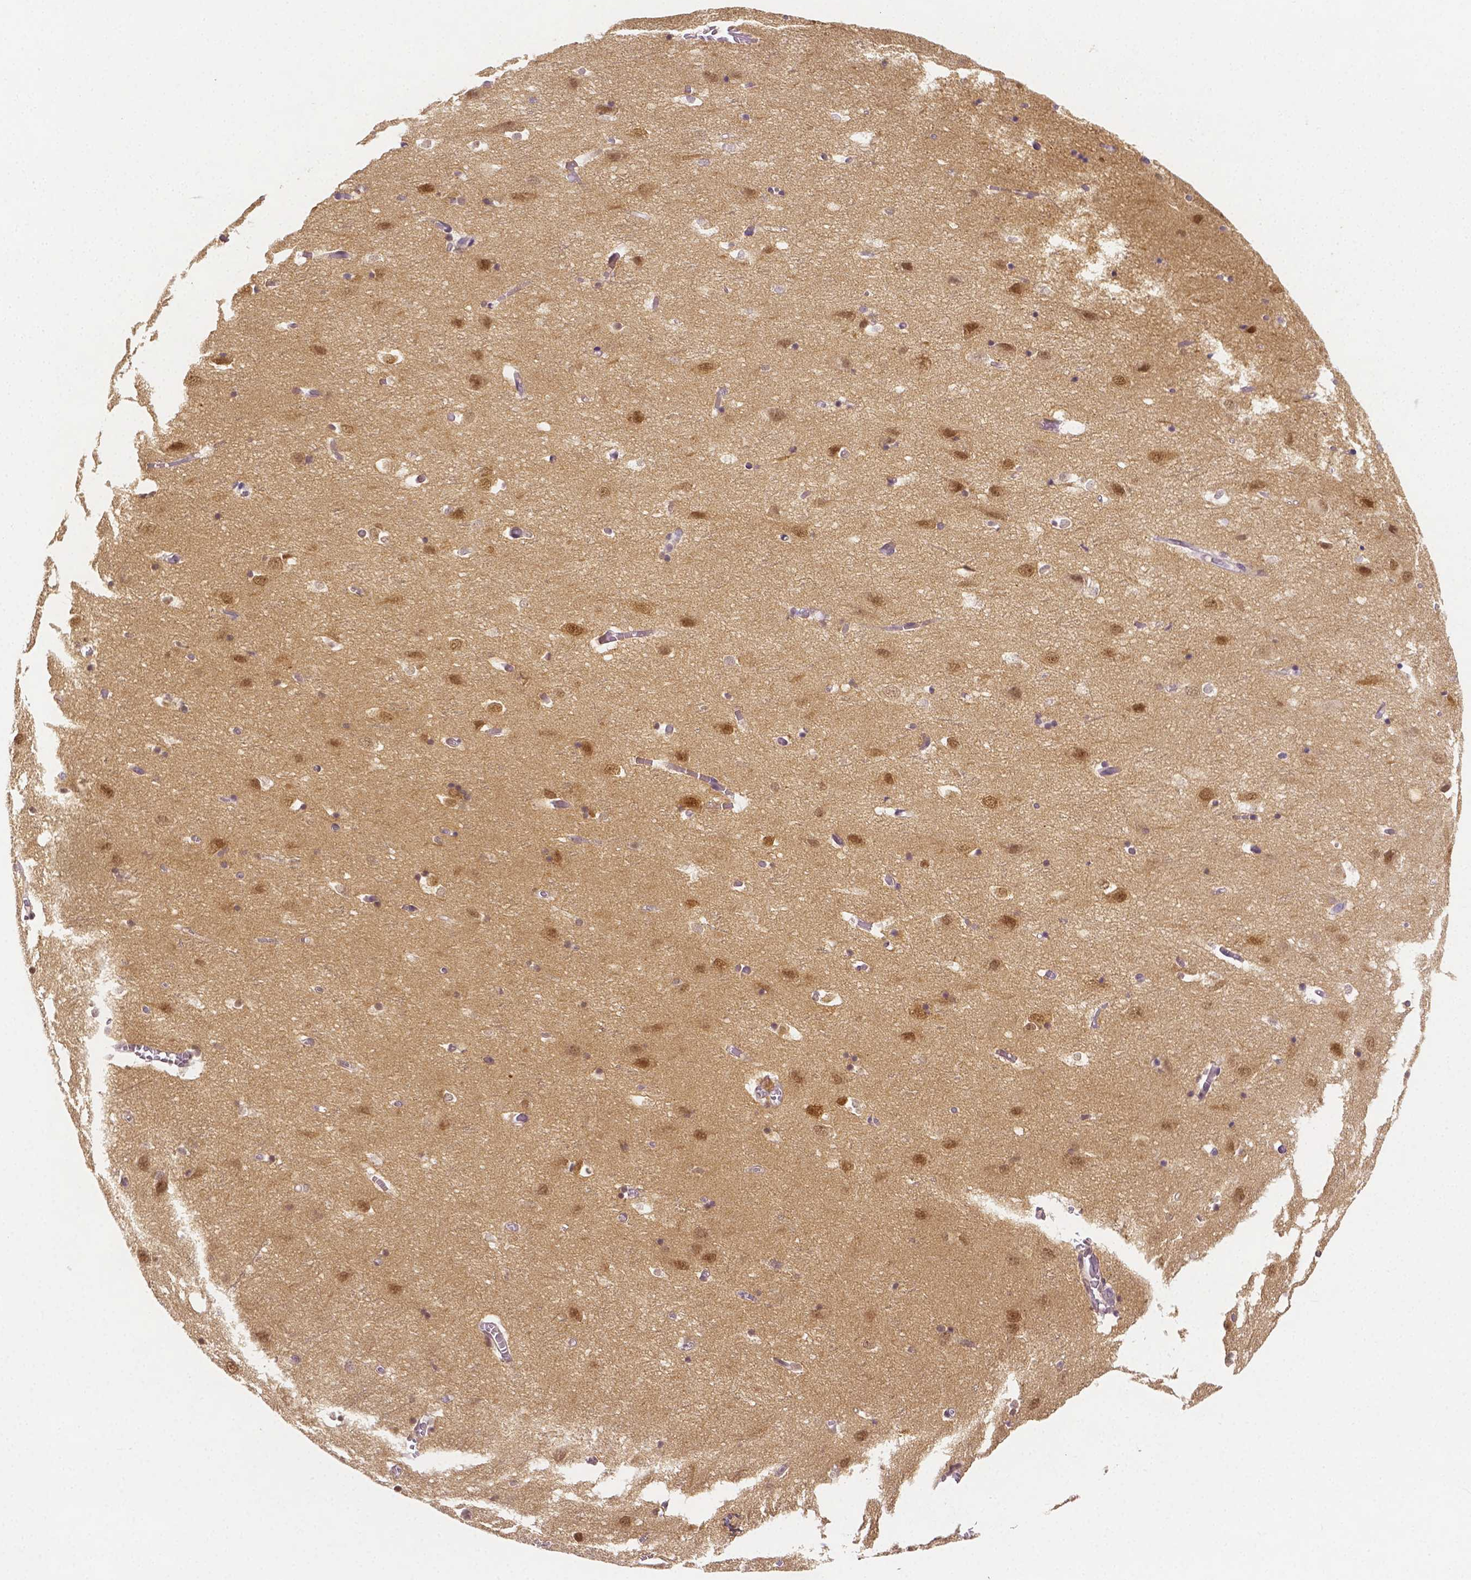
{"staining": {"intensity": "negative", "quantity": "none", "location": "none"}, "tissue": "cerebral cortex", "cell_type": "Endothelial cells", "image_type": "normal", "snomed": [{"axis": "morphology", "description": "Normal tissue, NOS"}, {"axis": "topography", "description": "Cerebral cortex"}], "caption": "High power microscopy micrograph of an IHC image of unremarkable cerebral cortex, revealing no significant expression in endothelial cells.", "gene": "SGTB", "patient": {"sex": "male", "age": 70}}